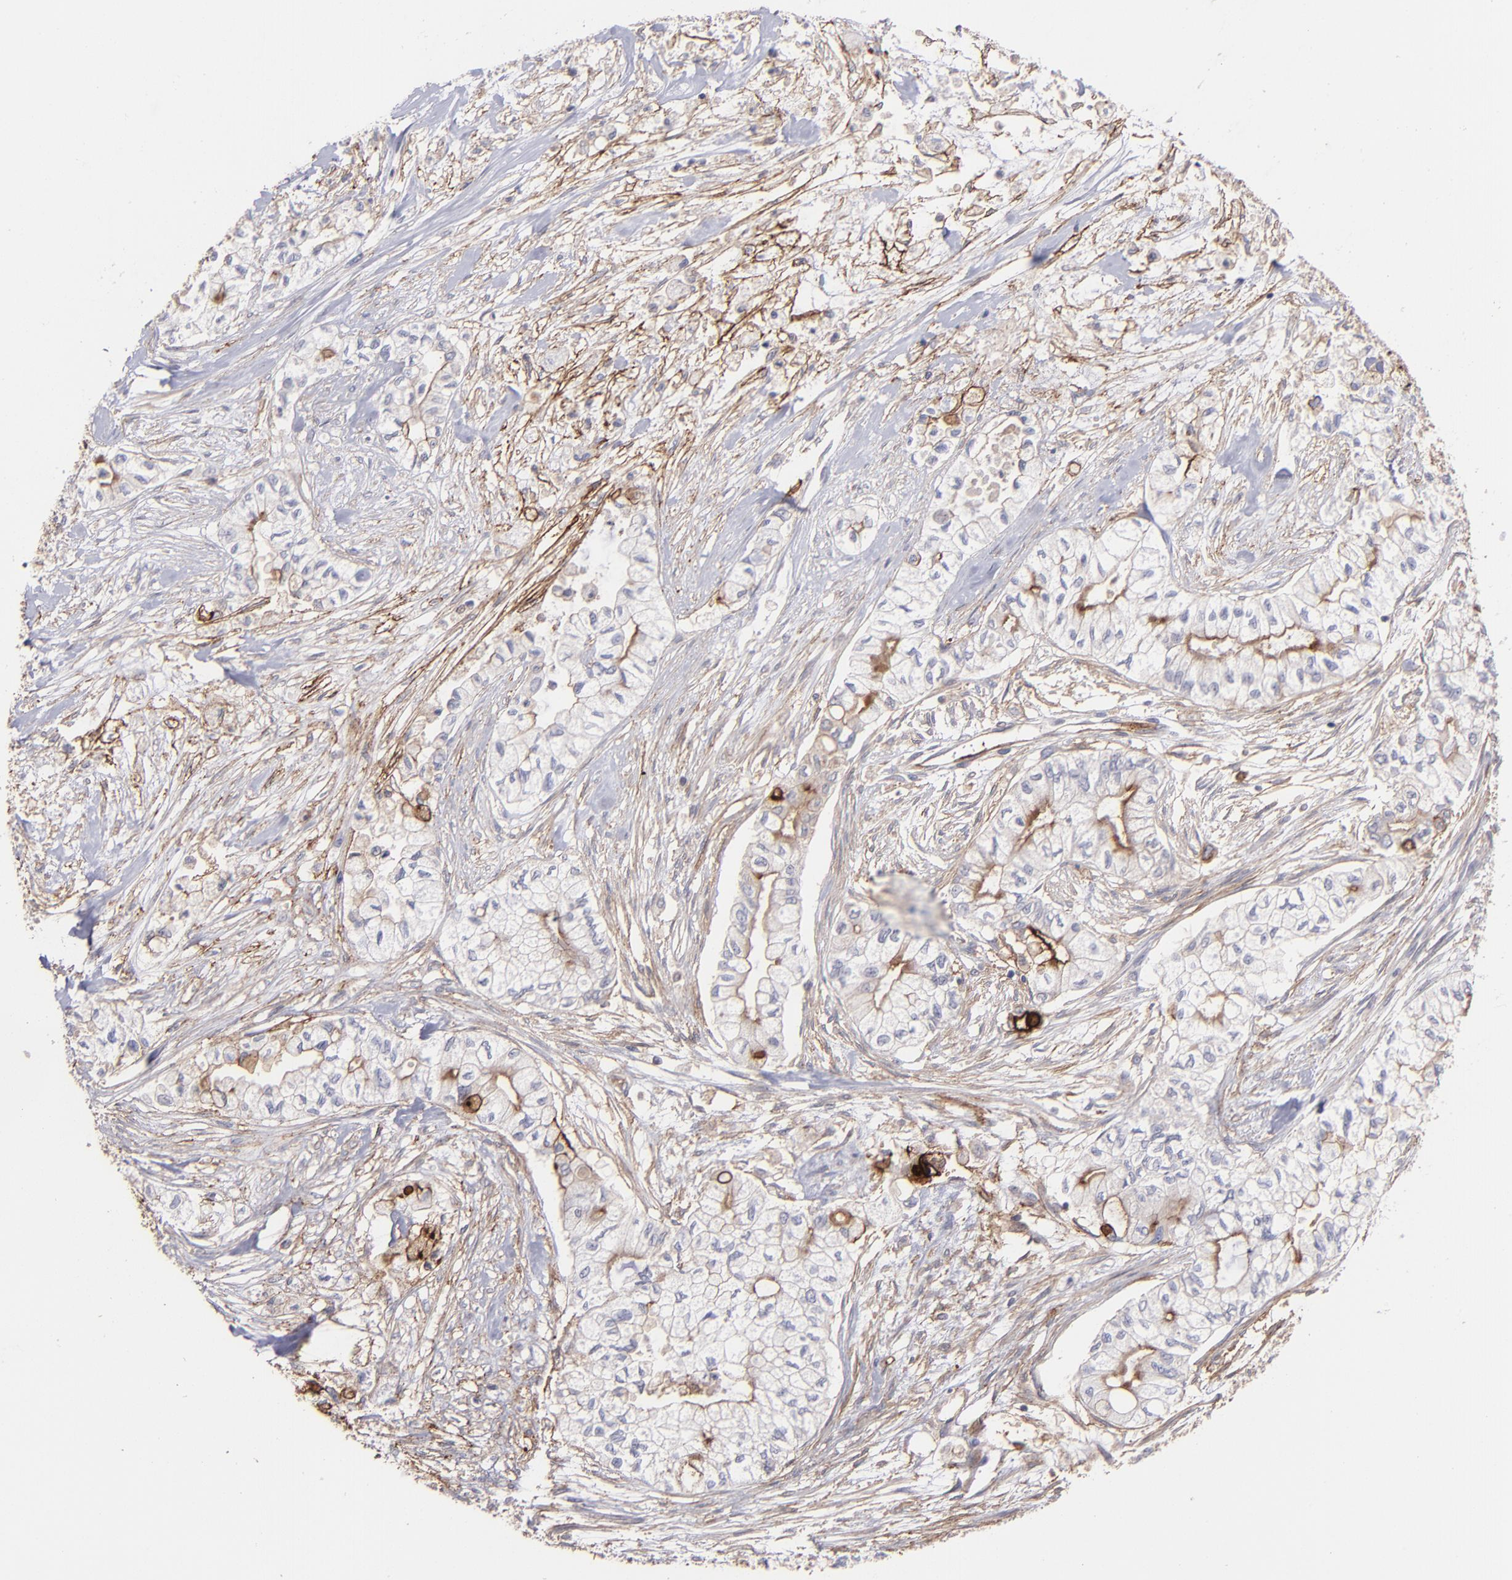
{"staining": {"intensity": "weak", "quantity": "<25%", "location": "cytoplasmic/membranous"}, "tissue": "pancreatic cancer", "cell_type": "Tumor cells", "image_type": "cancer", "snomed": [{"axis": "morphology", "description": "Adenocarcinoma, NOS"}, {"axis": "topography", "description": "Pancreas"}], "caption": "Immunohistochemical staining of adenocarcinoma (pancreatic) reveals no significant positivity in tumor cells.", "gene": "ICAM1", "patient": {"sex": "male", "age": 79}}